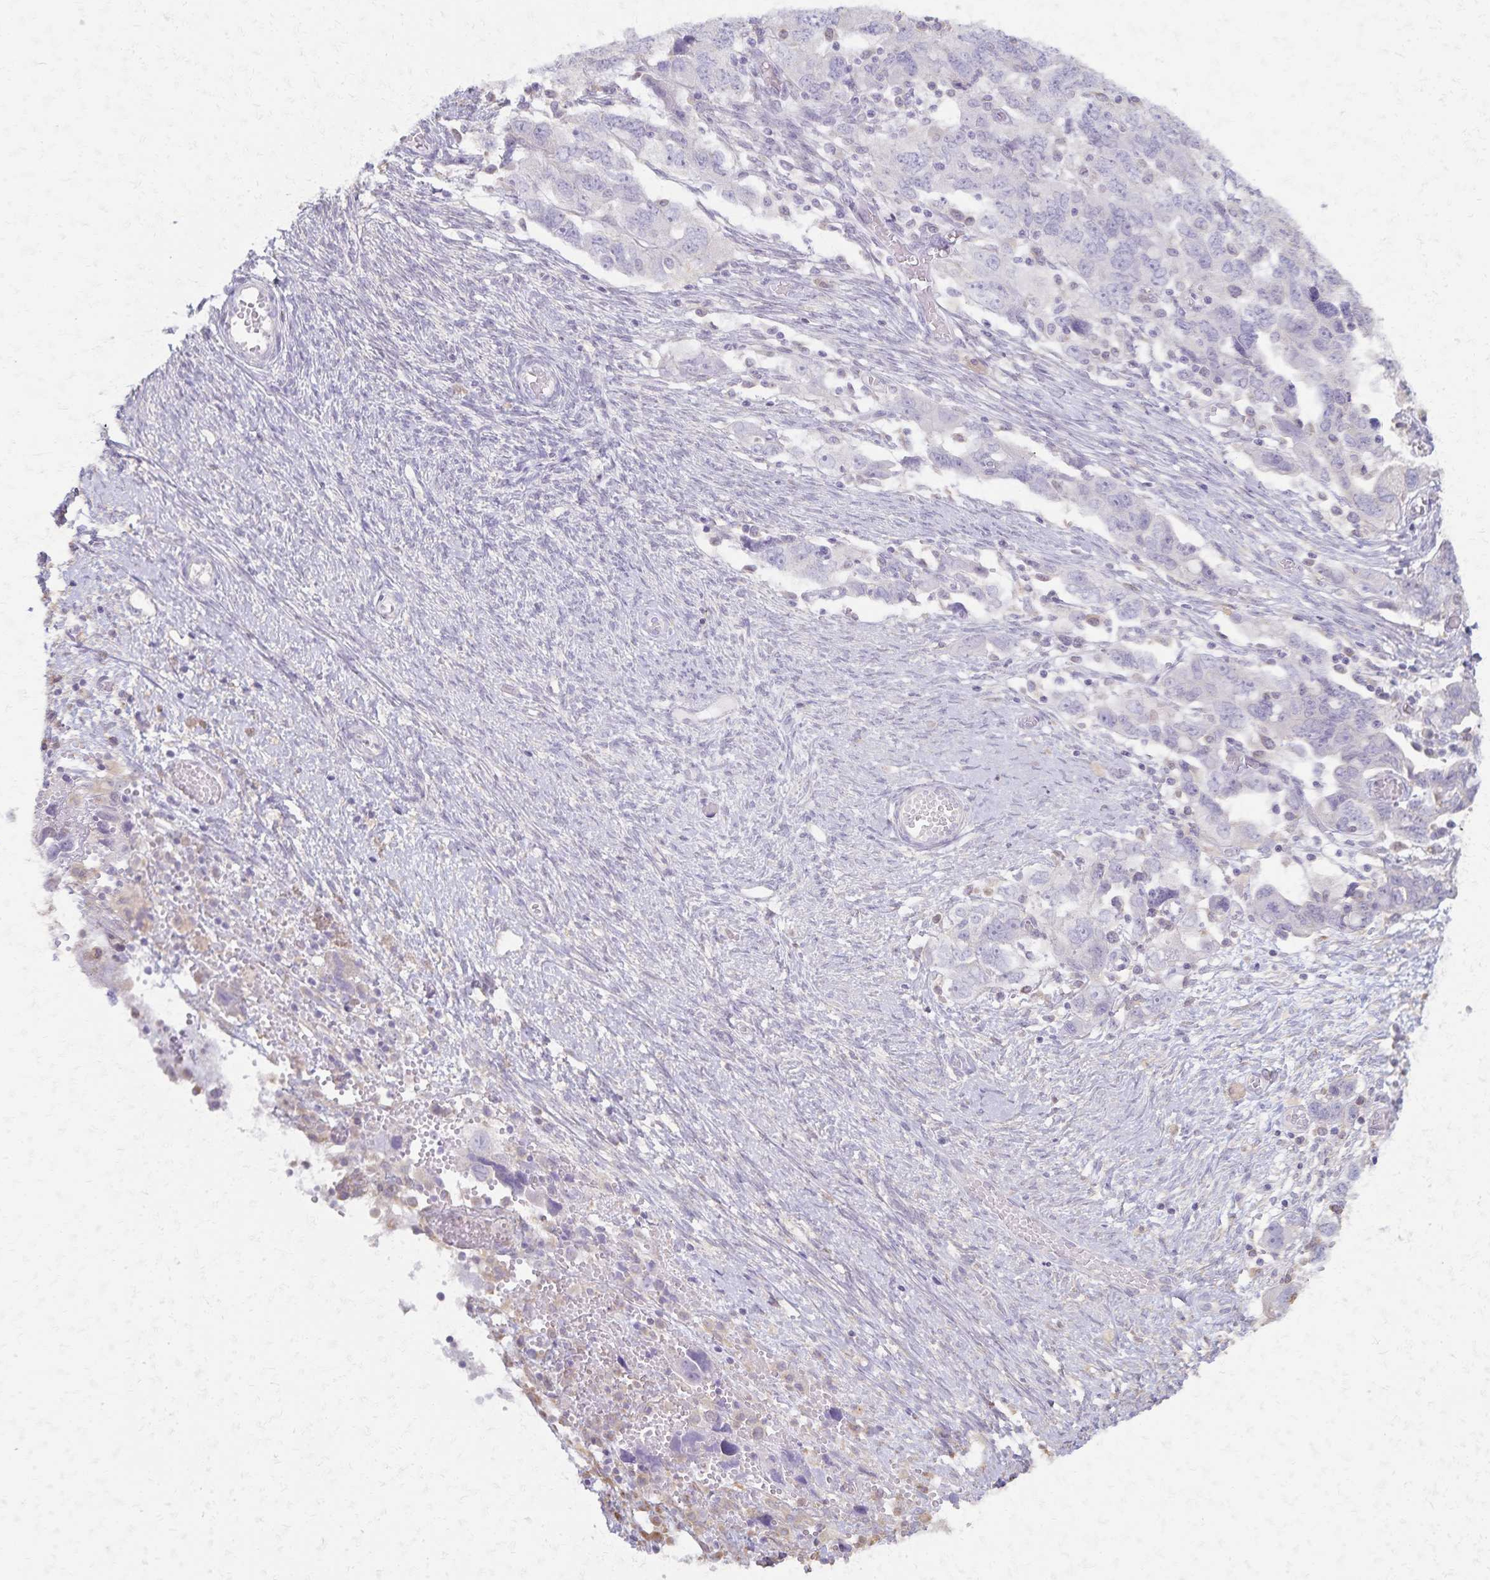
{"staining": {"intensity": "negative", "quantity": "none", "location": "none"}, "tissue": "ovarian cancer", "cell_type": "Tumor cells", "image_type": "cancer", "snomed": [{"axis": "morphology", "description": "Carcinoma, NOS"}, {"axis": "morphology", "description": "Cystadenocarcinoma, serous, NOS"}, {"axis": "topography", "description": "Ovary"}], "caption": "The histopathology image reveals no significant positivity in tumor cells of serous cystadenocarcinoma (ovarian).", "gene": "KISS1", "patient": {"sex": "female", "age": 69}}